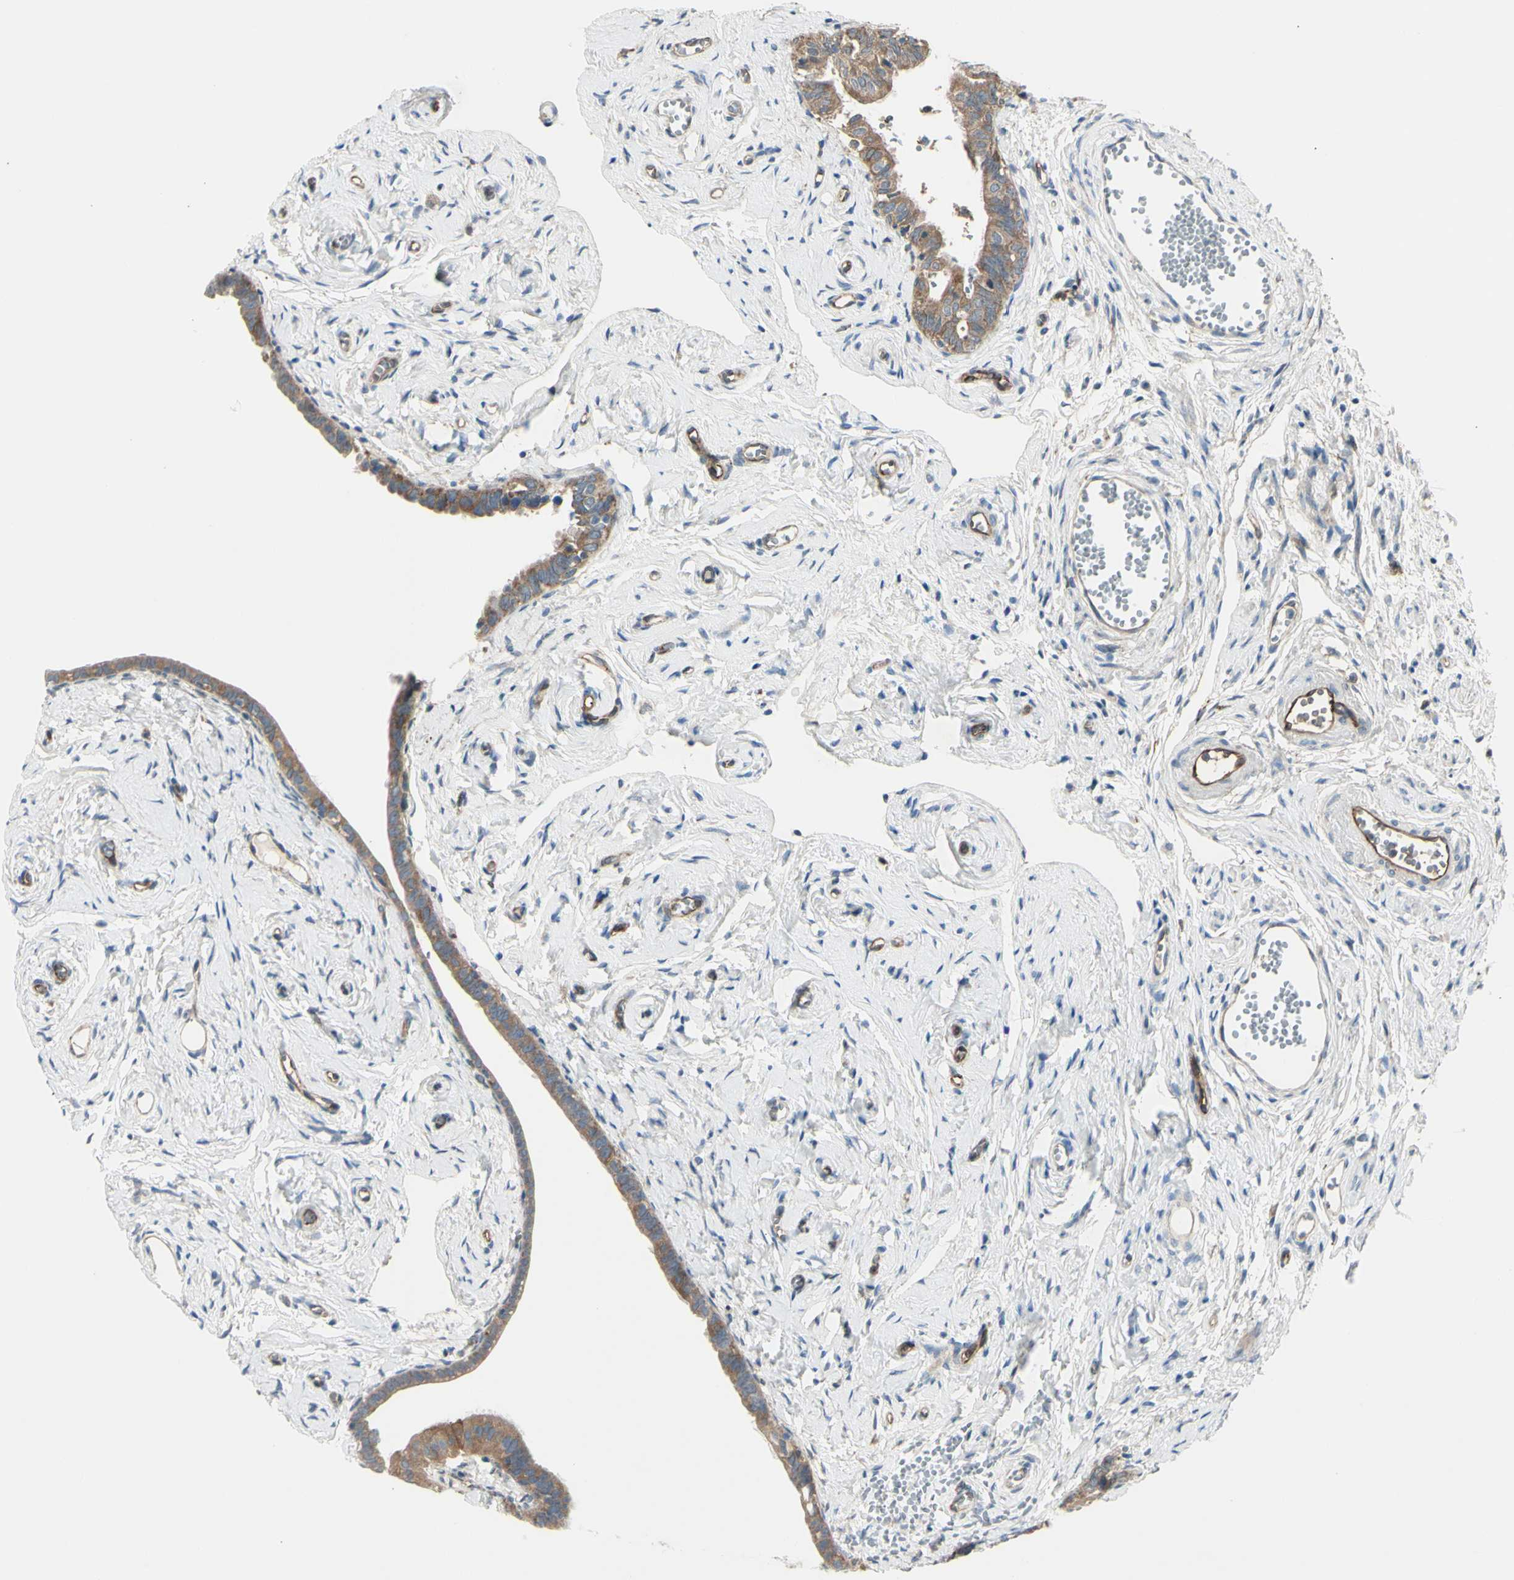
{"staining": {"intensity": "moderate", "quantity": ">75%", "location": "cytoplasmic/membranous"}, "tissue": "fallopian tube", "cell_type": "Glandular cells", "image_type": "normal", "snomed": [{"axis": "morphology", "description": "Normal tissue, NOS"}, {"axis": "topography", "description": "Fallopian tube"}], "caption": "Protein staining displays moderate cytoplasmic/membranous positivity in about >75% of glandular cells in benign fallopian tube. Nuclei are stained in blue.", "gene": "IGSF9B", "patient": {"sex": "female", "age": 71}}